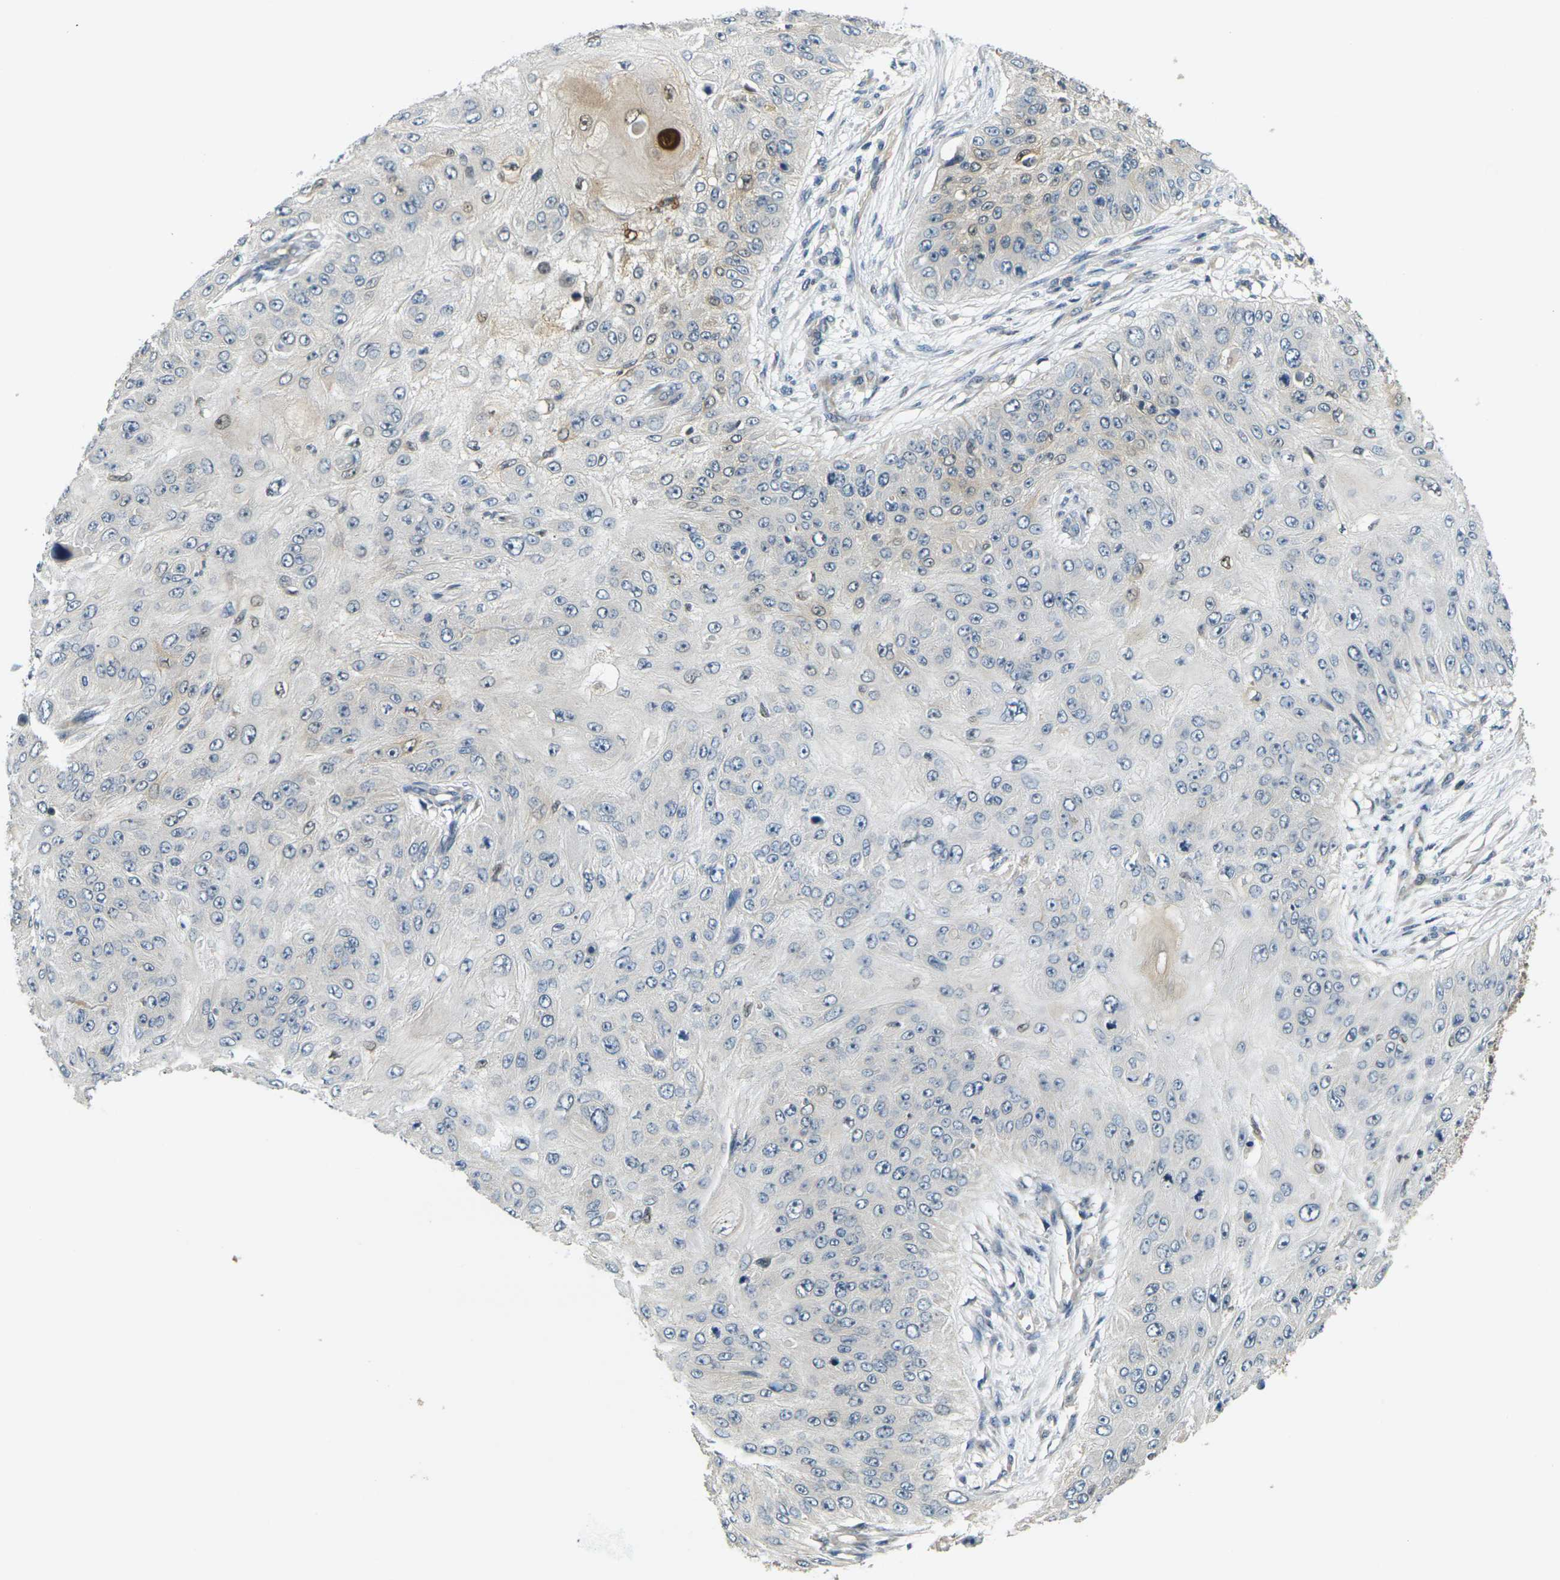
{"staining": {"intensity": "negative", "quantity": "none", "location": "none"}, "tissue": "skin cancer", "cell_type": "Tumor cells", "image_type": "cancer", "snomed": [{"axis": "morphology", "description": "Squamous cell carcinoma, NOS"}, {"axis": "topography", "description": "Skin"}], "caption": "A photomicrograph of human skin squamous cell carcinoma is negative for staining in tumor cells. (Stains: DAB immunohistochemistry (IHC) with hematoxylin counter stain, Microscopy: brightfield microscopy at high magnification).", "gene": "KLHL8", "patient": {"sex": "female", "age": 80}}